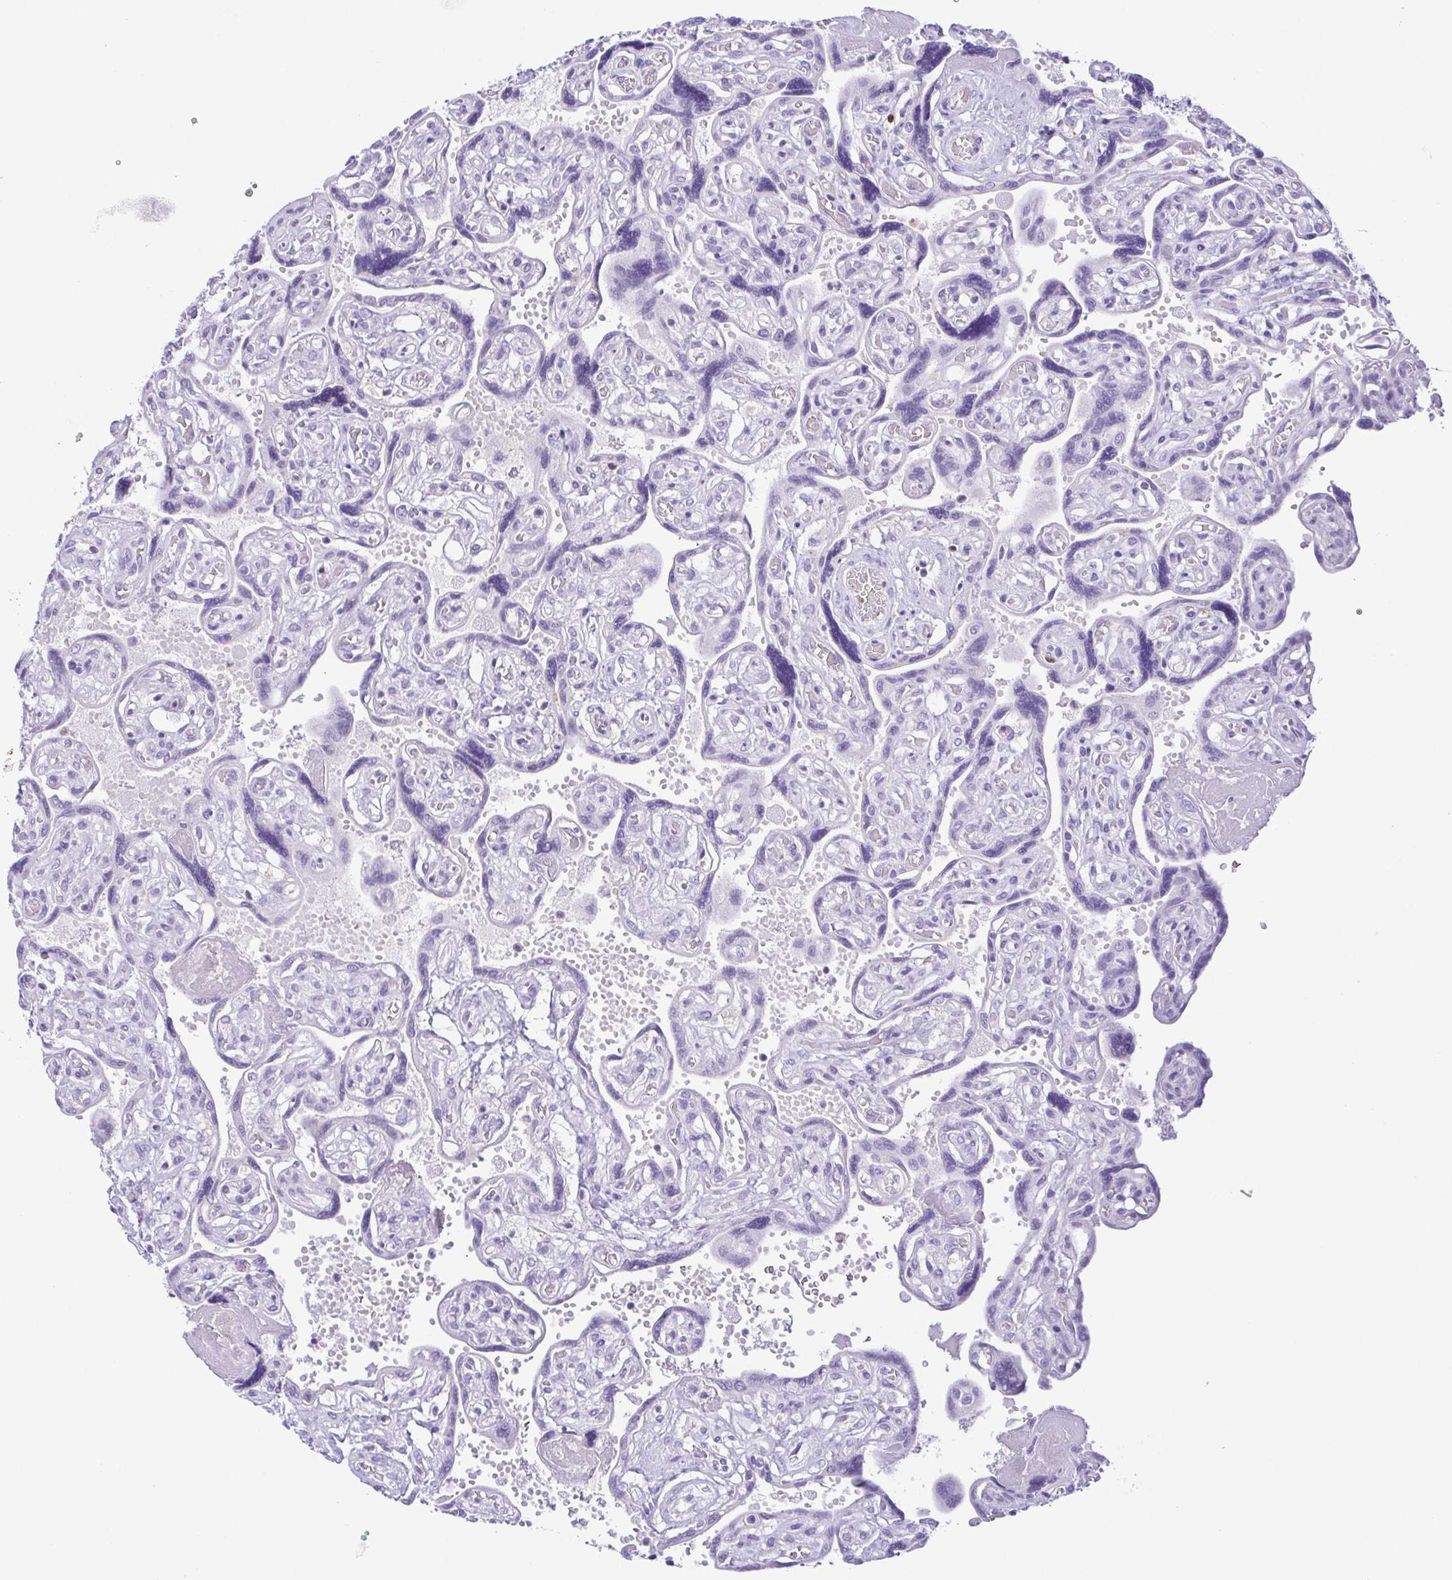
{"staining": {"intensity": "negative", "quantity": "none", "location": "none"}, "tissue": "placenta", "cell_type": "Decidual cells", "image_type": "normal", "snomed": [{"axis": "morphology", "description": "Normal tissue, NOS"}, {"axis": "topography", "description": "Placenta"}], "caption": "Protein analysis of normal placenta exhibits no significant expression in decidual cells. The staining was performed using DAB to visualize the protein expression in brown, while the nuclei were stained in blue with hematoxylin (Magnification: 20x).", "gene": "PGLYRP1", "patient": {"sex": "female", "age": 32}}